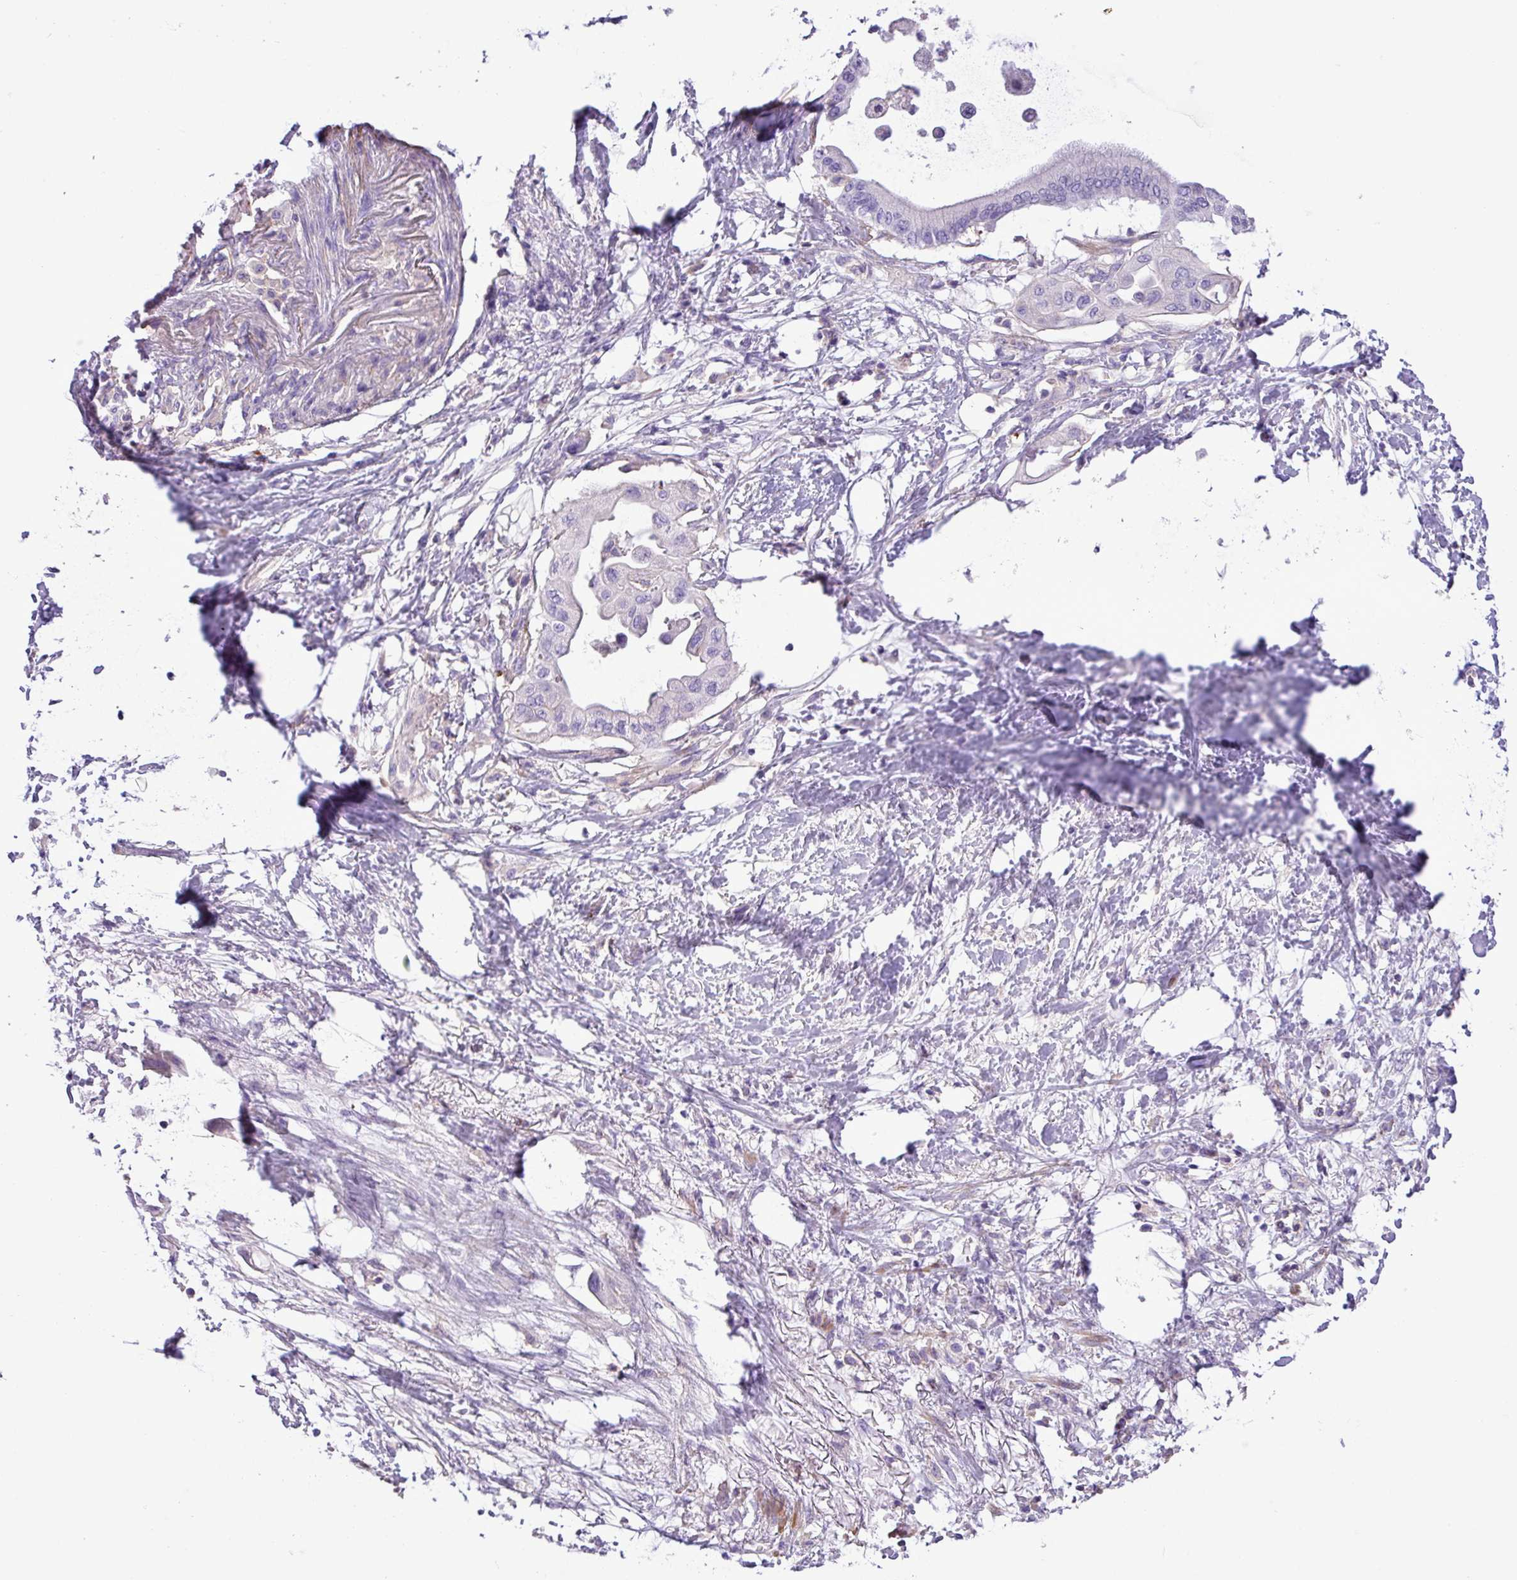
{"staining": {"intensity": "negative", "quantity": "none", "location": "none"}, "tissue": "pancreatic cancer", "cell_type": "Tumor cells", "image_type": "cancer", "snomed": [{"axis": "morphology", "description": "Adenocarcinoma, NOS"}, {"axis": "topography", "description": "Pancreas"}], "caption": "An image of pancreatic cancer (adenocarcinoma) stained for a protein reveals no brown staining in tumor cells. (DAB (3,3'-diaminobenzidine) immunohistochemistry with hematoxylin counter stain).", "gene": "ZNF334", "patient": {"sex": "male", "age": 68}}